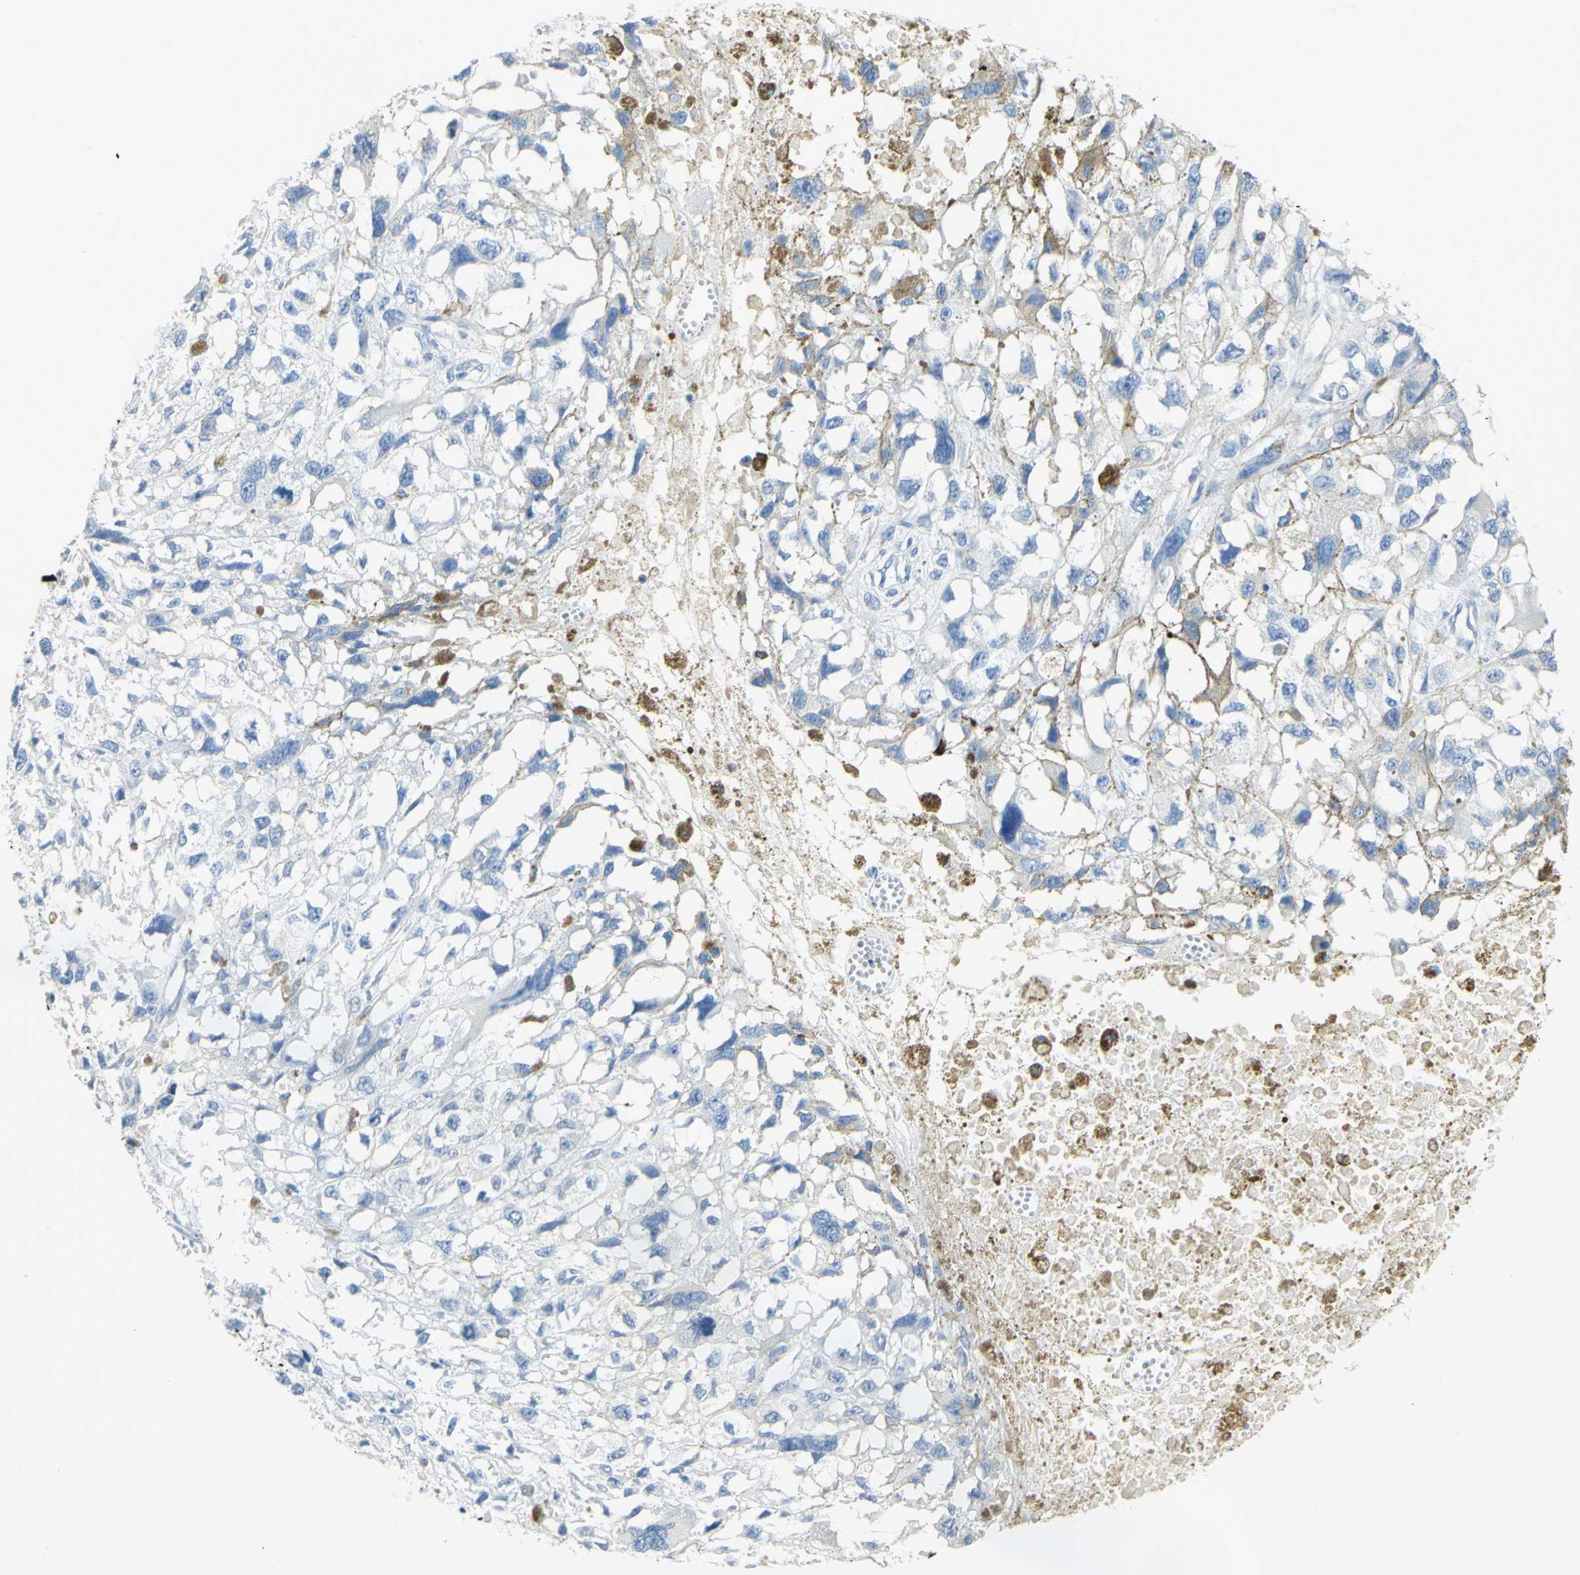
{"staining": {"intensity": "negative", "quantity": "none", "location": "none"}, "tissue": "melanoma", "cell_type": "Tumor cells", "image_type": "cancer", "snomed": [{"axis": "morphology", "description": "Malignant melanoma, Metastatic site"}, {"axis": "topography", "description": "Lymph node"}], "caption": "Malignant melanoma (metastatic site) was stained to show a protein in brown. There is no significant expression in tumor cells.", "gene": "CA3", "patient": {"sex": "male", "age": 59}}